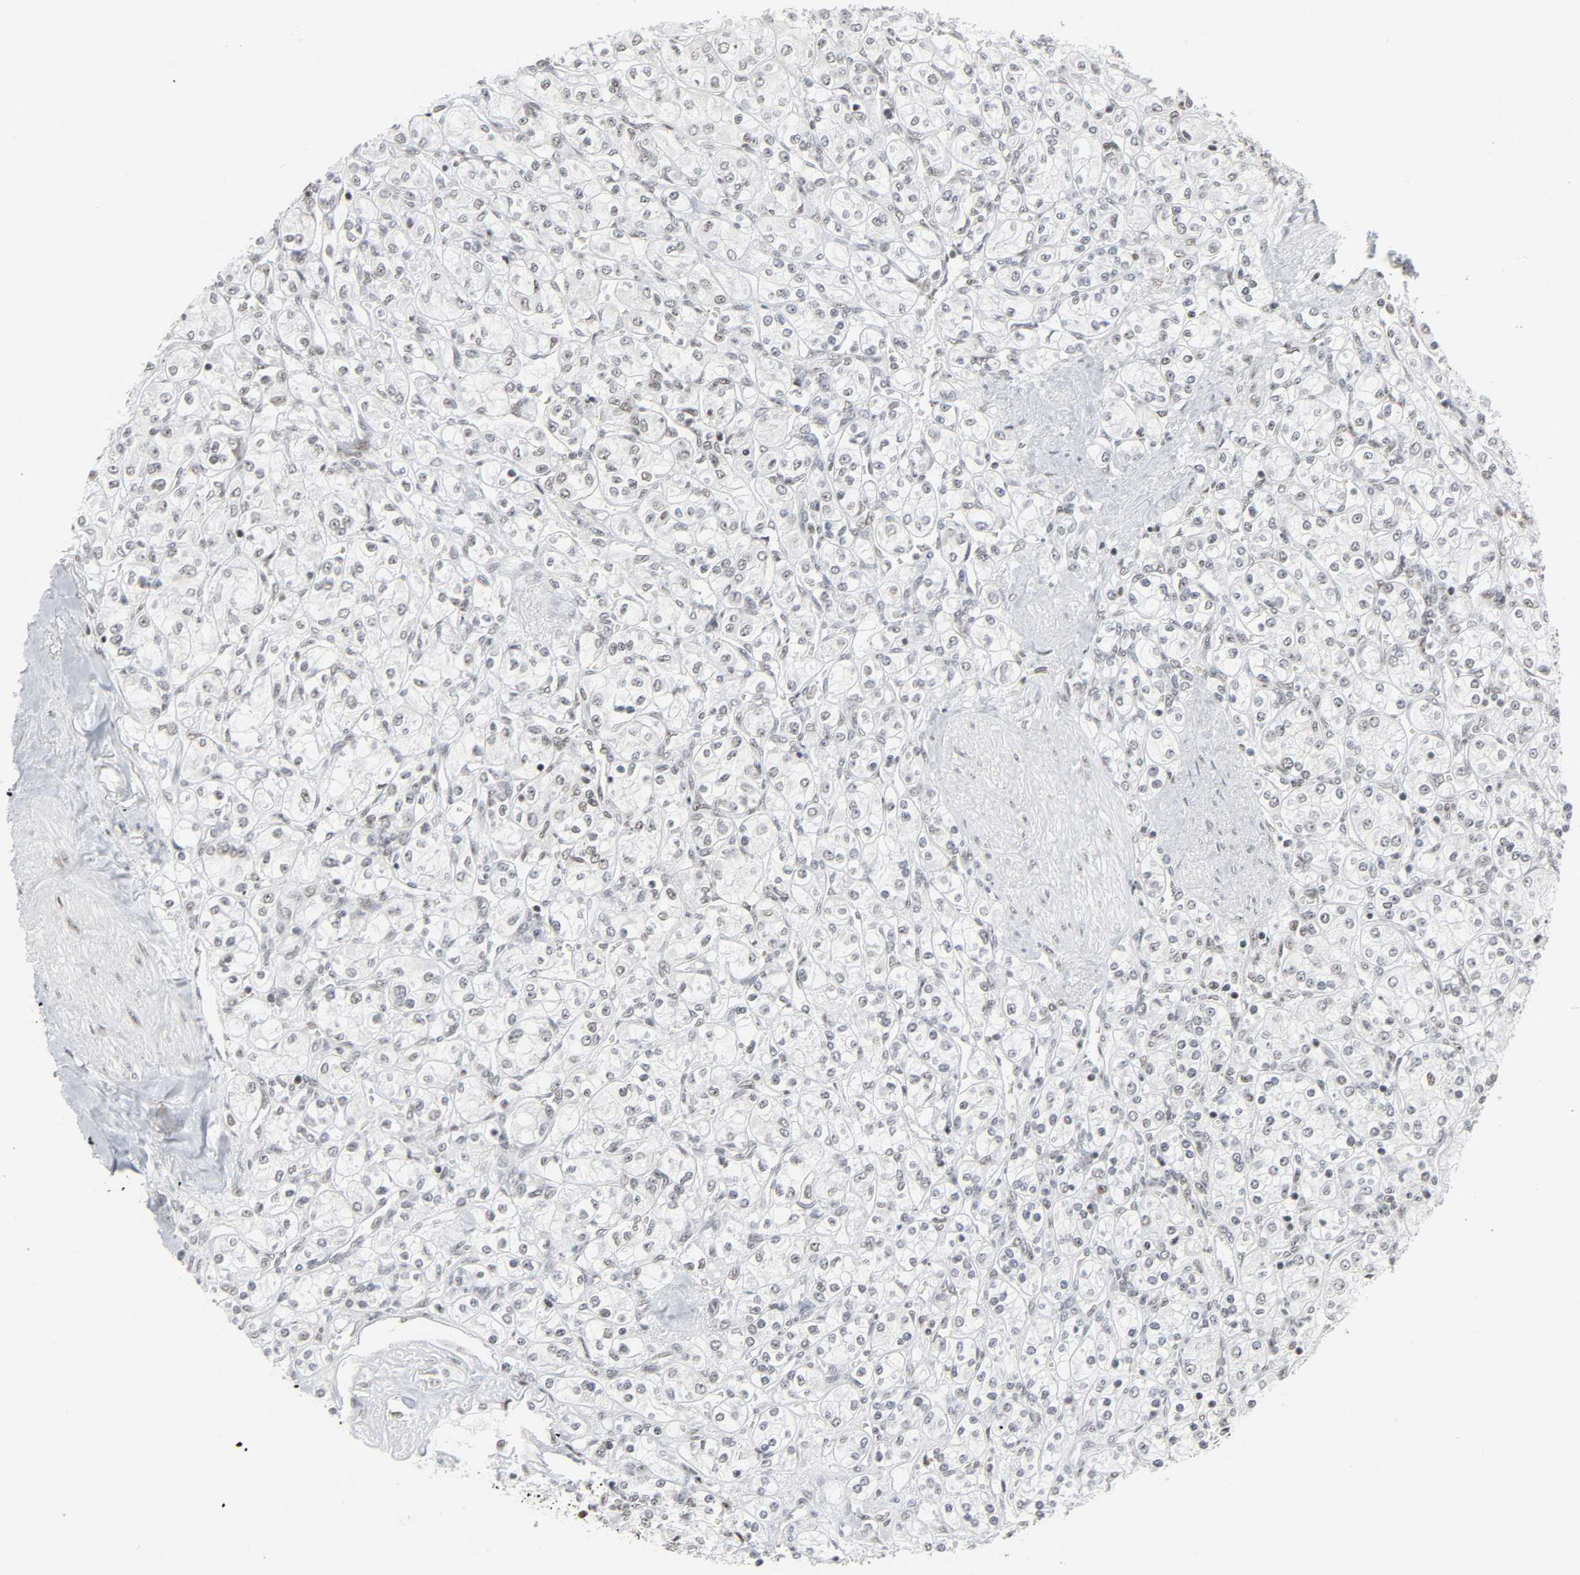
{"staining": {"intensity": "negative", "quantity": "none", "location": "none"}, "tissue": "renal cancer", "cell_type": "Tumor cells", "image_type": "cancer", "snomed": [{"axis": "morphology", "description": "Adenocarcinoma, NOS"}, {"axis": "topography", "description": "Kidney"}], "caption": "Immunohistochemistry (IHC) of renal cancer (adenocarcinoma) demonstrates no expression in tumor cells.", "gene": "CDK7", "patient": {"sex": "male", "age": 77}}